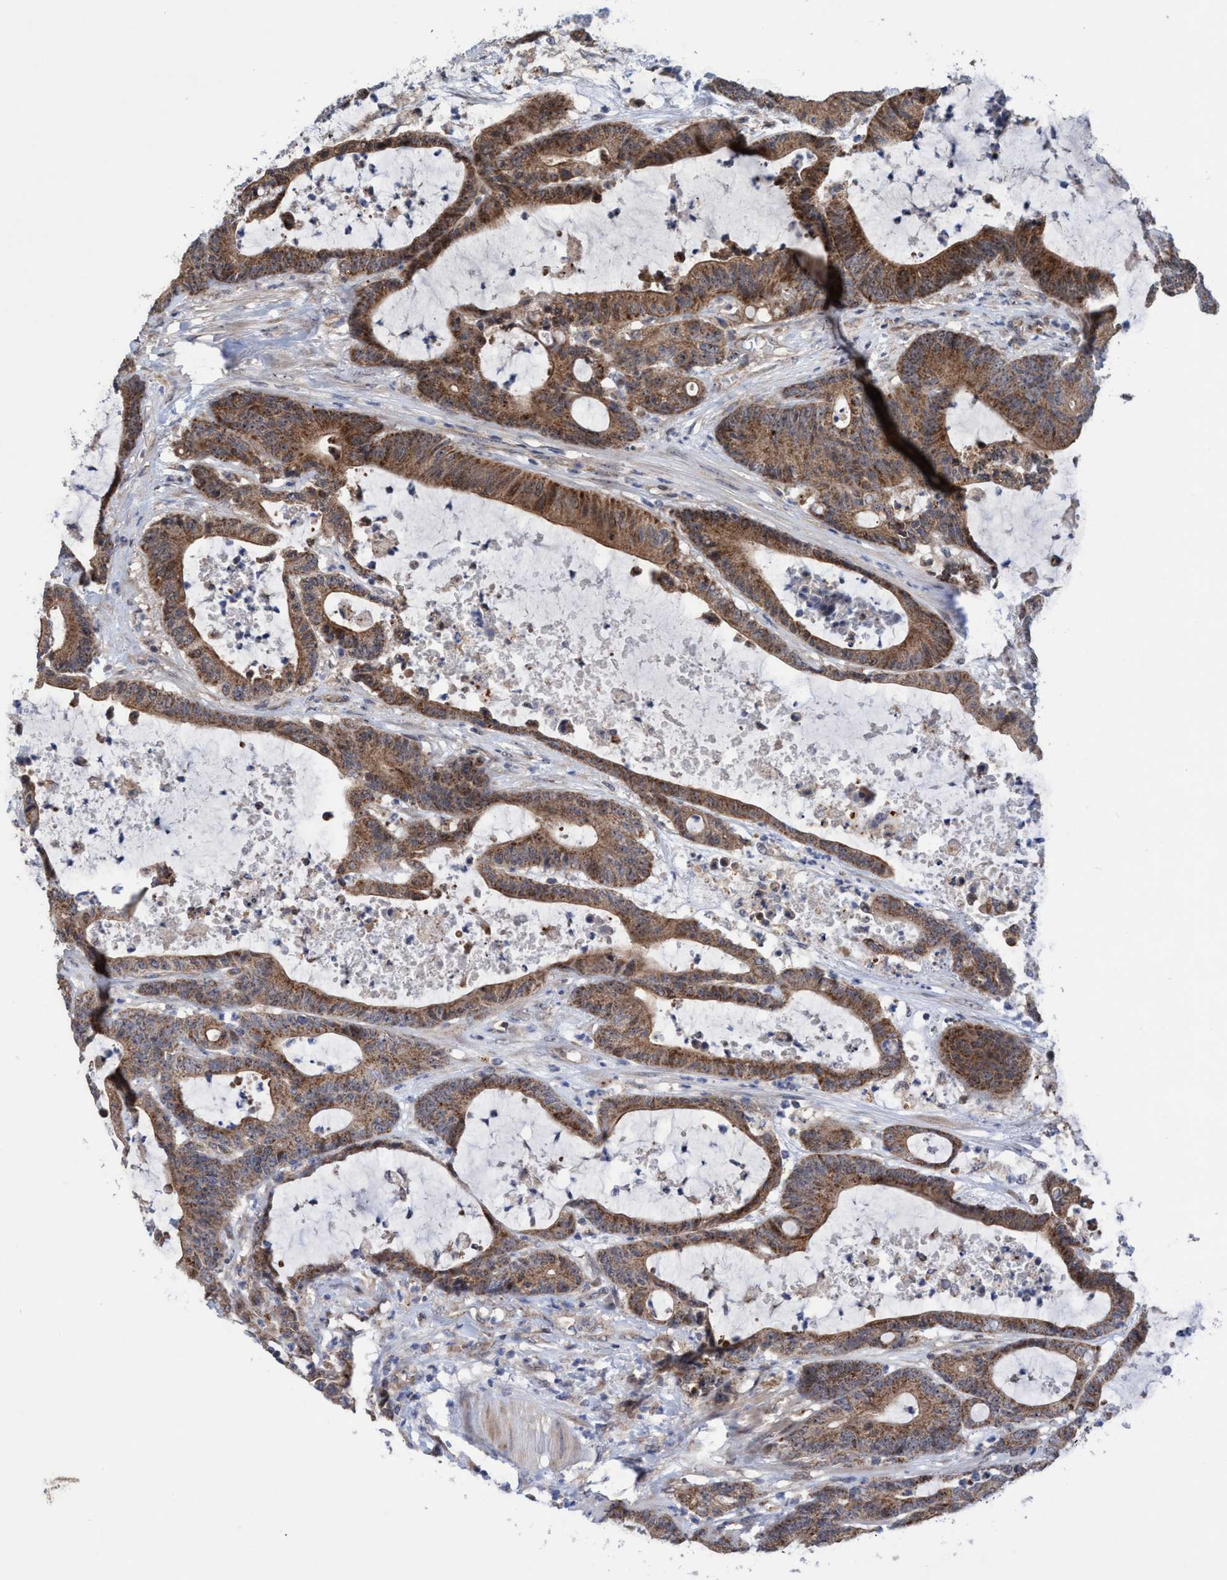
{"staining": {"intensity": "strong", "quantity": ">75%", "location": "cytoplasmic/membranous,nuclear"}, "tissue": "colorectal cancer", "cell_type": "Tumor cells", "image_type": "cancer", "snomed": [{"axis": "morphology", "description": "Adenocarcinoma, NOS"}, {"axis": "topography", "description": "Colon"}], "caption": "High-power microscopy captured an immunohistochemistry (IHC) photomicrograph of colorectal adenocarcinoma, revealing strong cytoplasmic/membranous and nuclear staining in approximately >75% of tumor cells.", "gene": "P2RY14", "patient": {"sex": "female", "age": 84}}